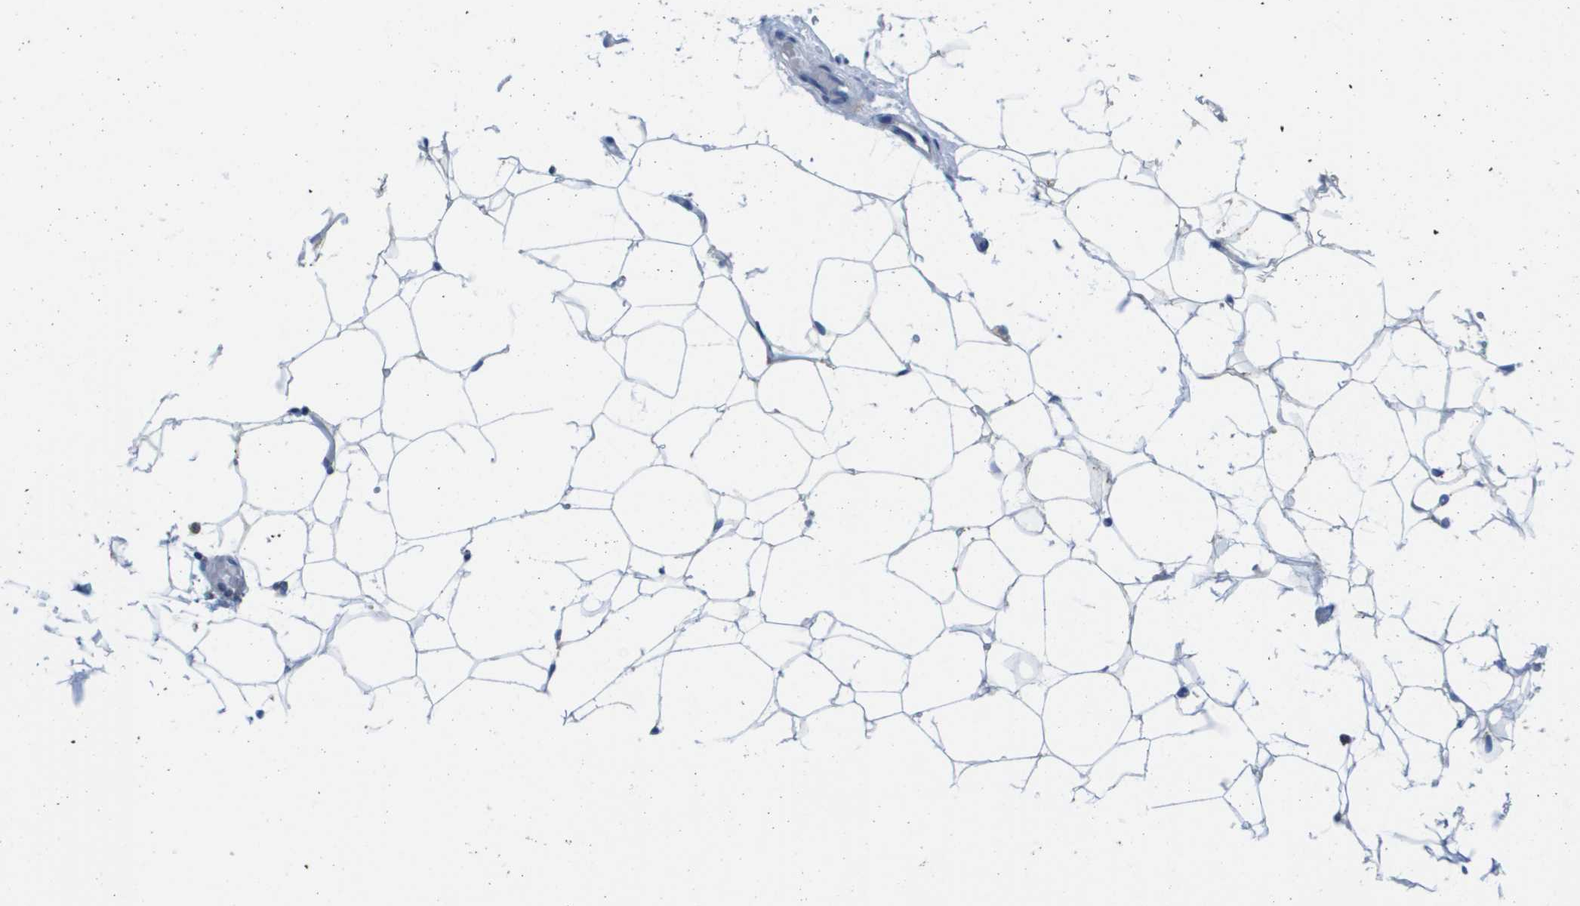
{"staining": {"intensity": "negative", "quantity": "none", "location": "none"}, "tissue": "adipose tissue", "cell_type": "Adipocytes", "image_type": "normal", "snomed": [{"axis": "morphology", "description": "Normal tissue, NOS"}, {"axis": "topography", "description": "Breast"}, {"axis": "topography", "description": "Soft tissue"}], "caption": "The histopathology image reveals no significant staining in adipocytes of adipose tissue. (Stains: DAB immunohistochemistry (IHC) with hematoxylin counter stain, Microscopy: brightfield microscopy at high magnification).", "gene": "SDR42E1", "patient": {"sex": "female", "age": 75}}